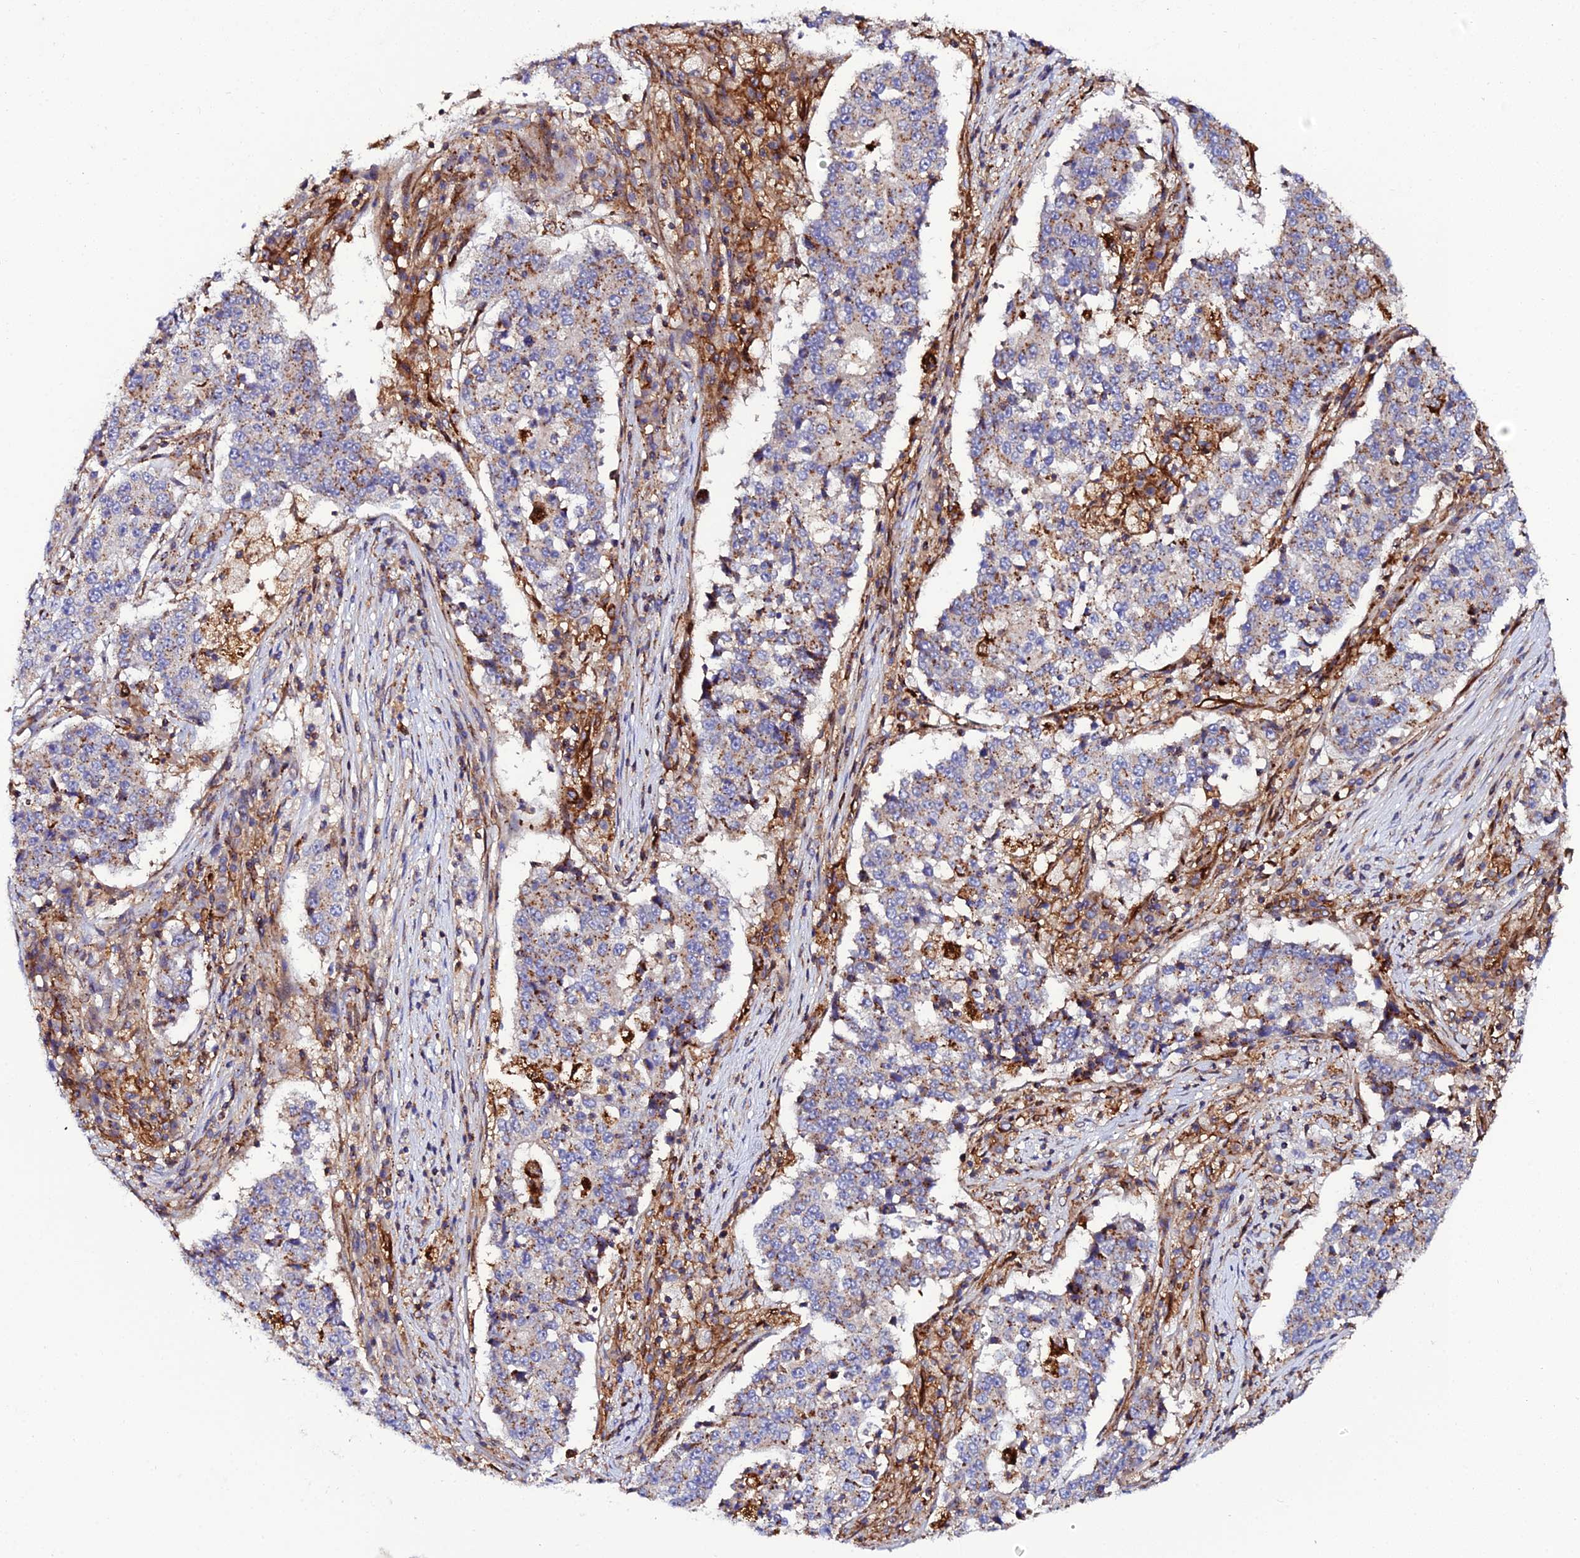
{"staining": {"intensity": "moderate", "quantity": "25%-75%", "location": "cytoplasmic/membranous"}, "tissue": "stomach cancer", "cell_type": "Tumor cells", "image_type": "cancer", "snomed": [{"axis": "morphology", "description": "Adenocarcinoma, NOS"}, {"axis": "topography", "description": "Stomach"}], "caption": "This histopathology image exhibits immunohistochemistry (IHC) staining of adenocarcinoma (stomach), with medium moderate cytoplasmic/membranous staining in about 25%-75% of tumor cells.", "gene": "TRPV2", "patient": {"sex": "male", "age": 59}}